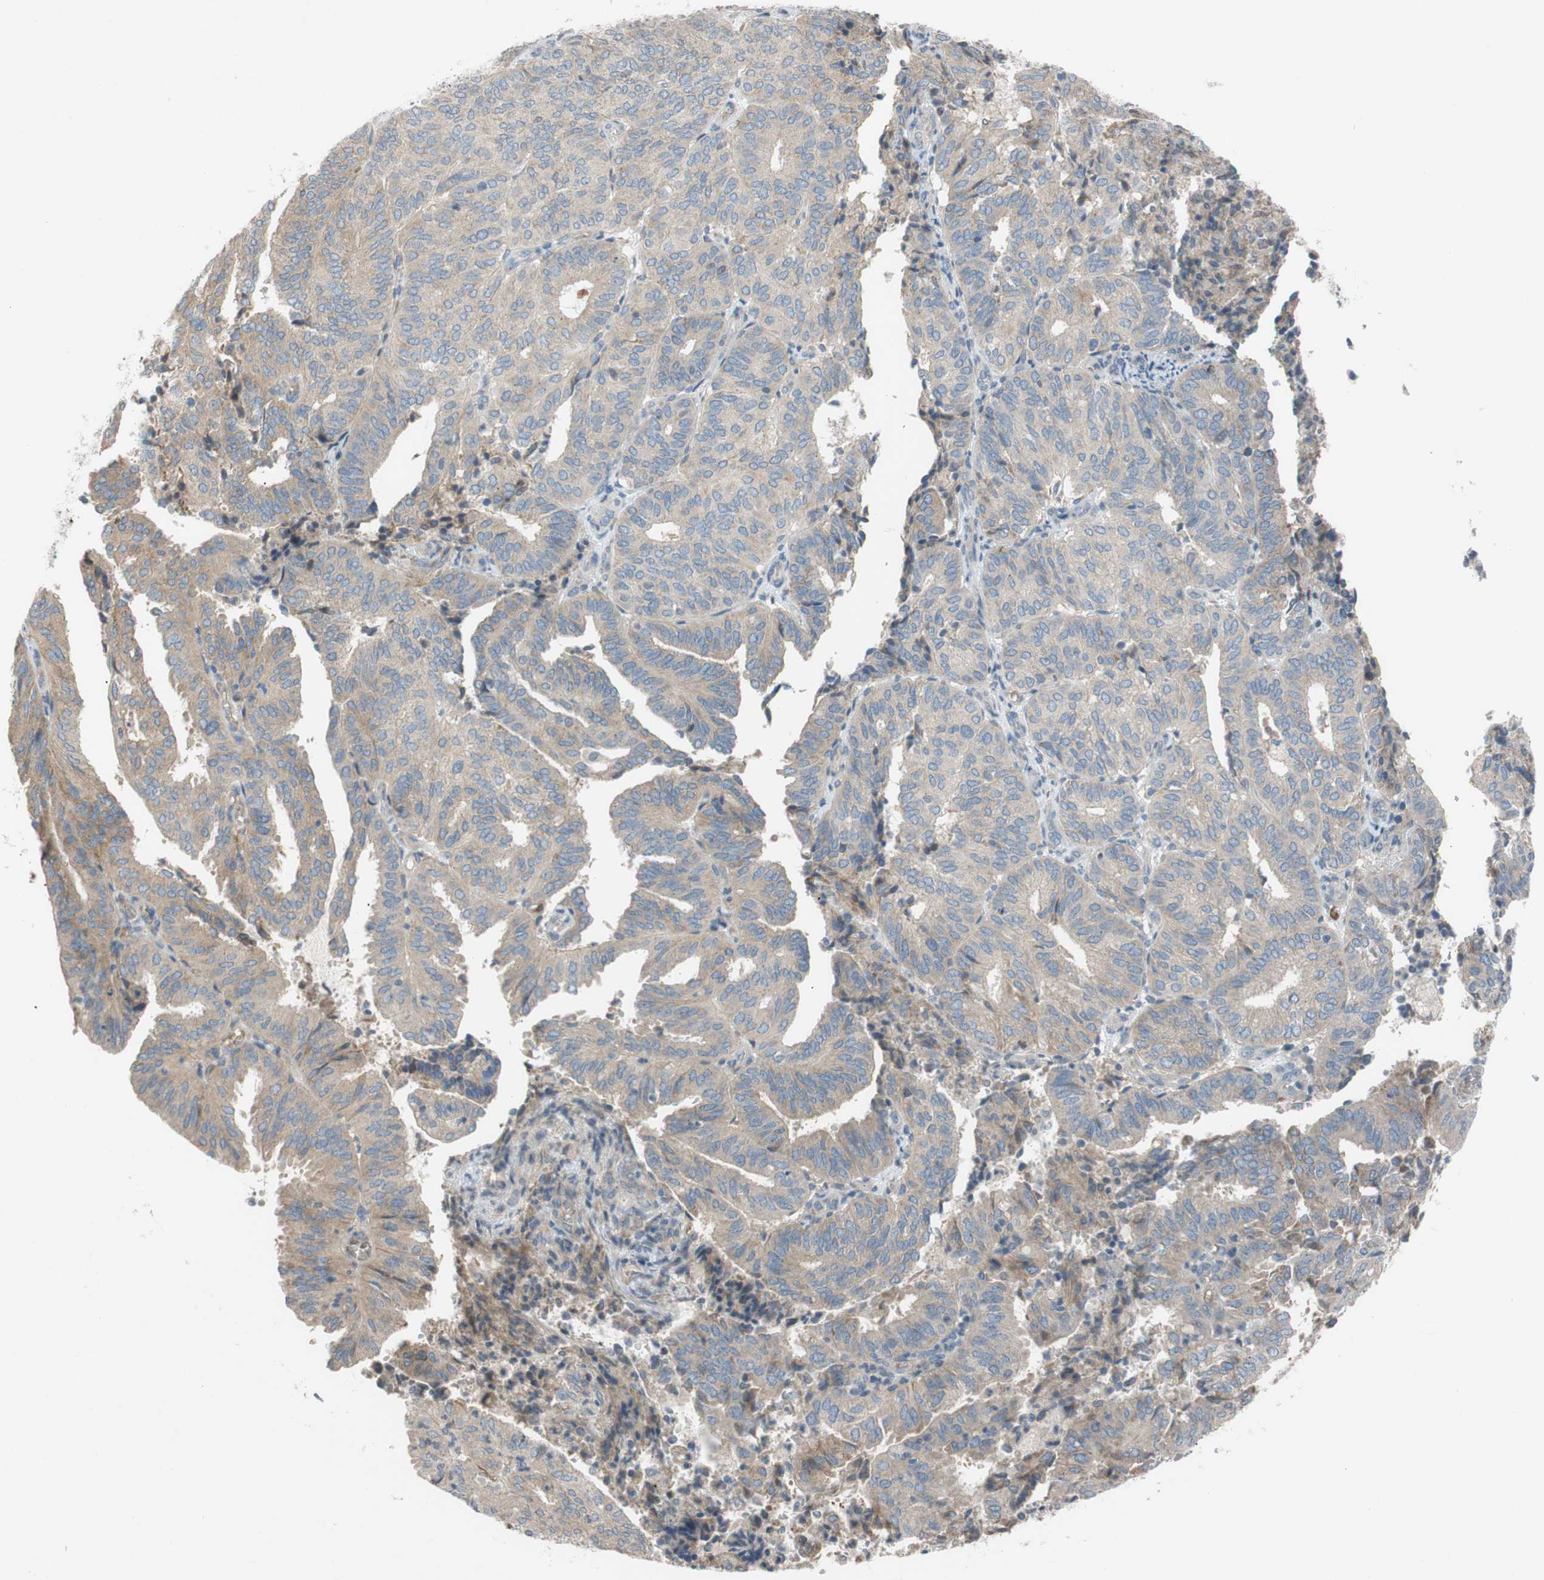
{"staining": {"intensity": "weak", "quantity": ">75%", "location": "cytoplasmic/membranous"}, "tissue": "endometrial cancer", "cell_type": "Tumor cells", "image_type": "cancer", "snomed": [{"axis": "morphology", "description": "Adenocarcinoma, NOS"}, {"axis": "topography", "description": "Uterus"}], "caption": "Immunohistochemistry (DAB) staining of endometrial cancer demonstrates weak cytoplasmic/membranous protein staining in about >75% of tumor cells.", "gene": "ADD2", "patient": {"sex": "female", "age": 60}}